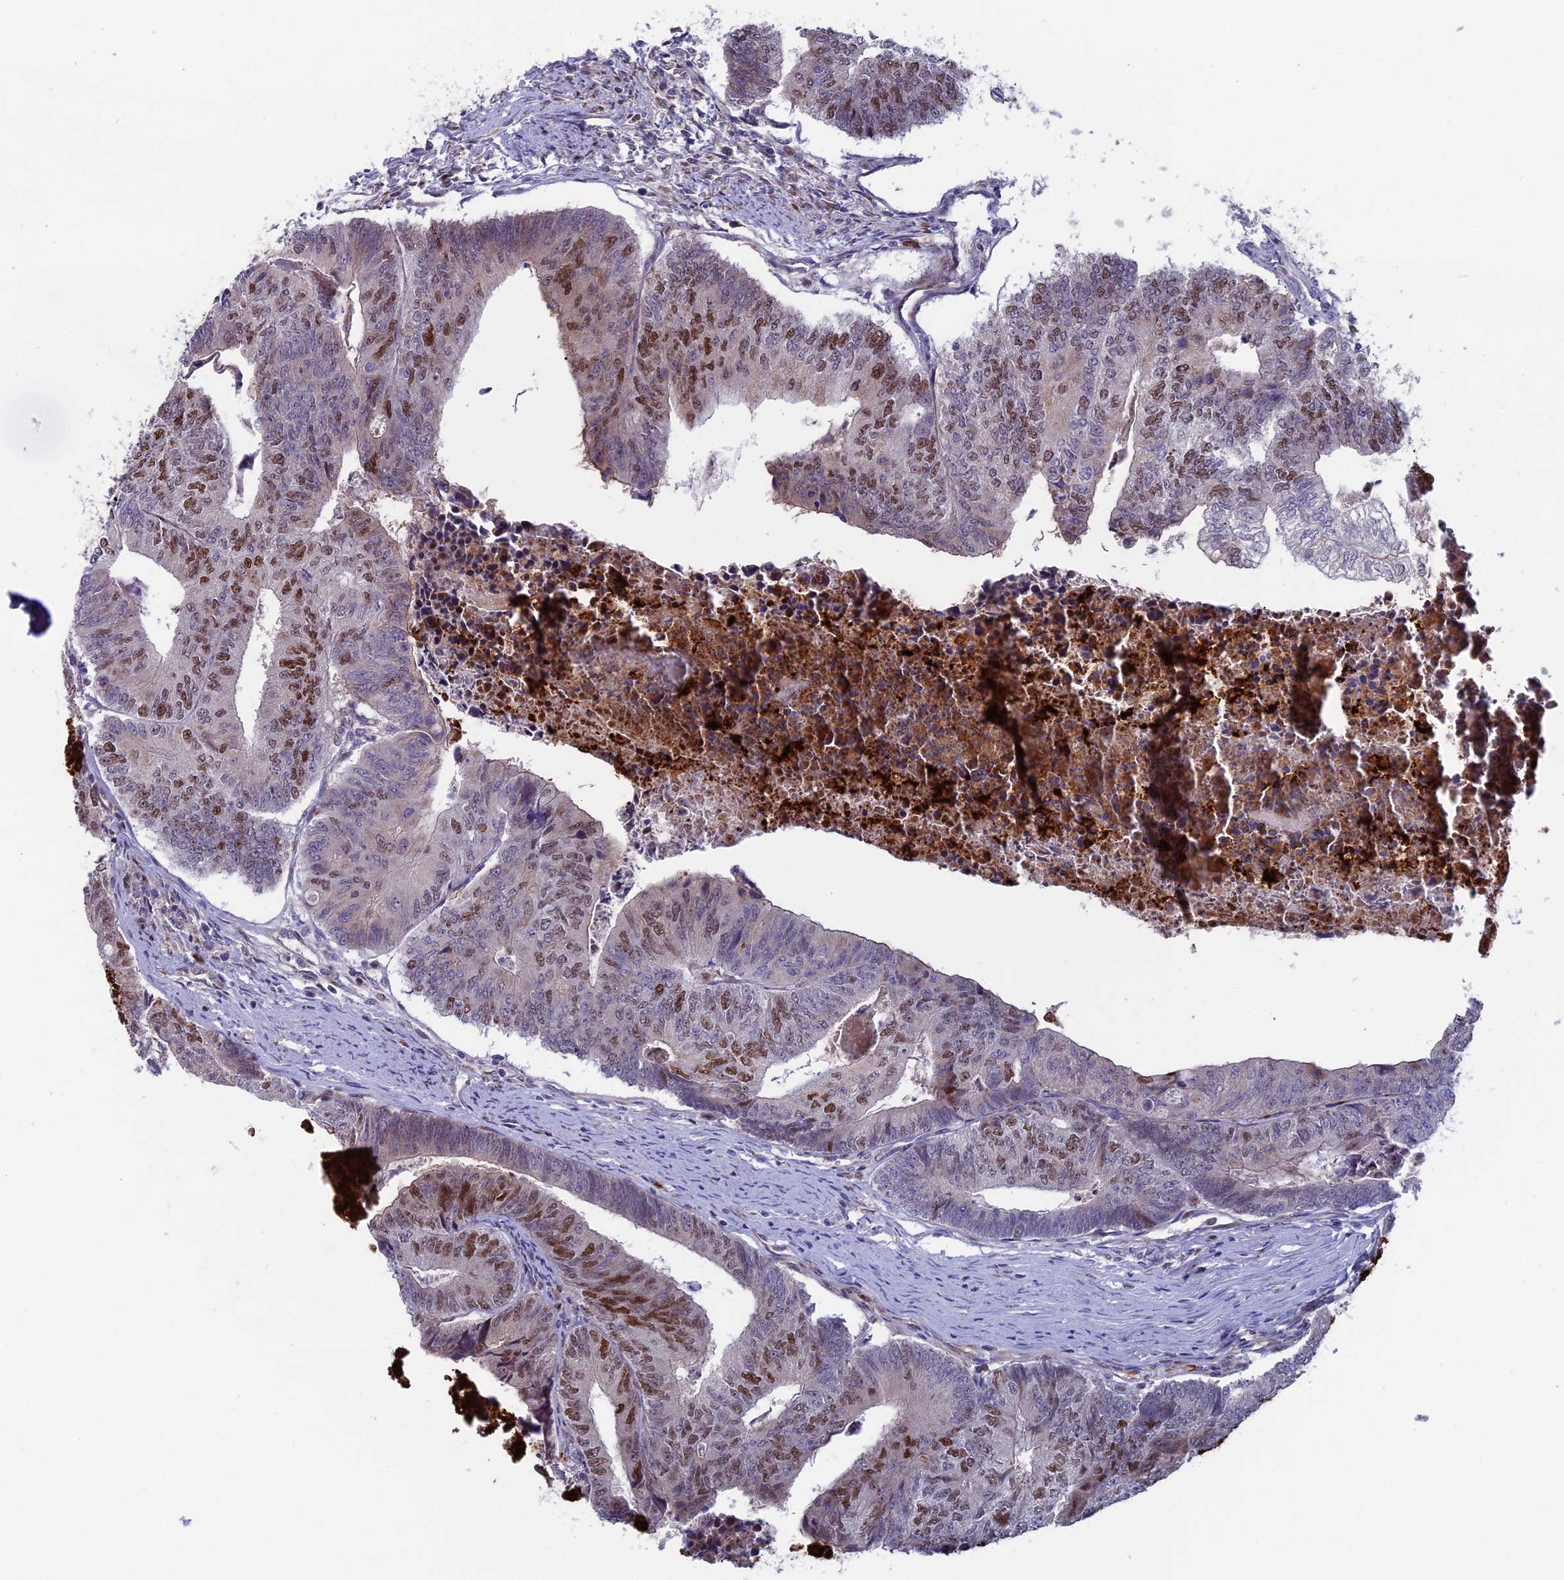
{"staining": {"intensity": "moderate", "quantity": "25%-75%", "location": "nuclear"}, "tissue": "colorectal cancer", "cell_type": "Tumor cells", "image_type": "cancer", "snomed": [{"axis": "morphology", "description": "Adenocarcinoma, NOS"}, {"axis": "topography", "description": "Colon"}], "caption": "This histopathology image displays colorectal cancer (adenocarcinoma) stained with IHC to label a protein in brown. The nuclear of tumor cells show moderate positivity for the protein. Nuclei are counter-stained blue.", "gene": "LIG1", "patient": {"sex": "female", "age": 67}}